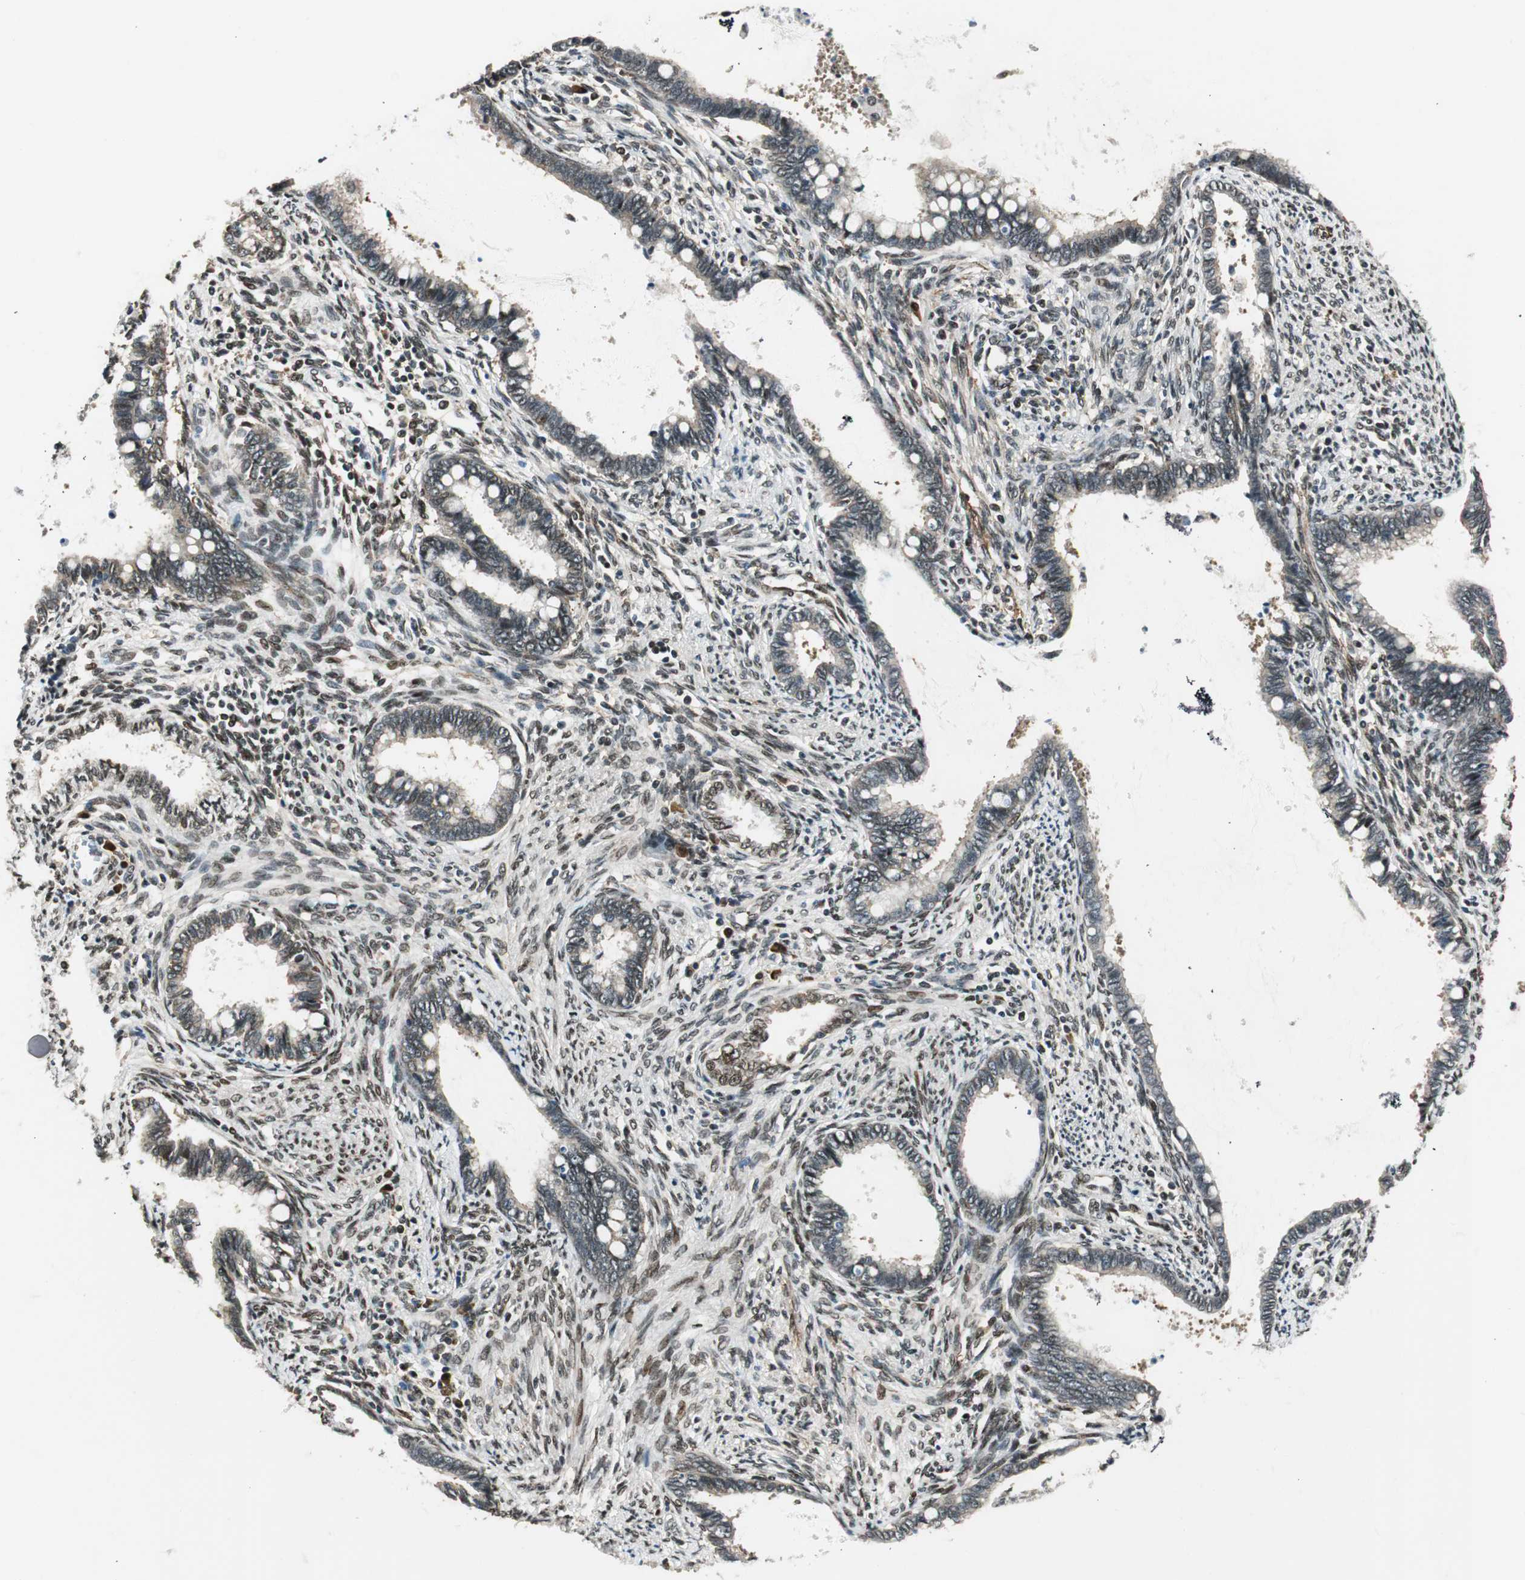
{"staining": {"intensity": "weak", "quantity": "25%-75%", "location": "cytoplasmic/membranous,nuclear"}, "tissue": "cervical cancer", "cell_type": "Tumor cells", "image_type": "cancer", "snomed": [{"axis": "morphology", "description": "Adenocarcinoma, NOS"}, {"axis": "topography", "description": "Cervix"}], "caption": "Immunohistochemistry micrograph of cervical cancer stained for a protein (brown), which reveals low levels of weak cytoplasmic/membranous and nuclear expression in approximately 25%-75% of tumor cells.", "gene": "RING1", "patient": {"sex": "female", "age": 44}}